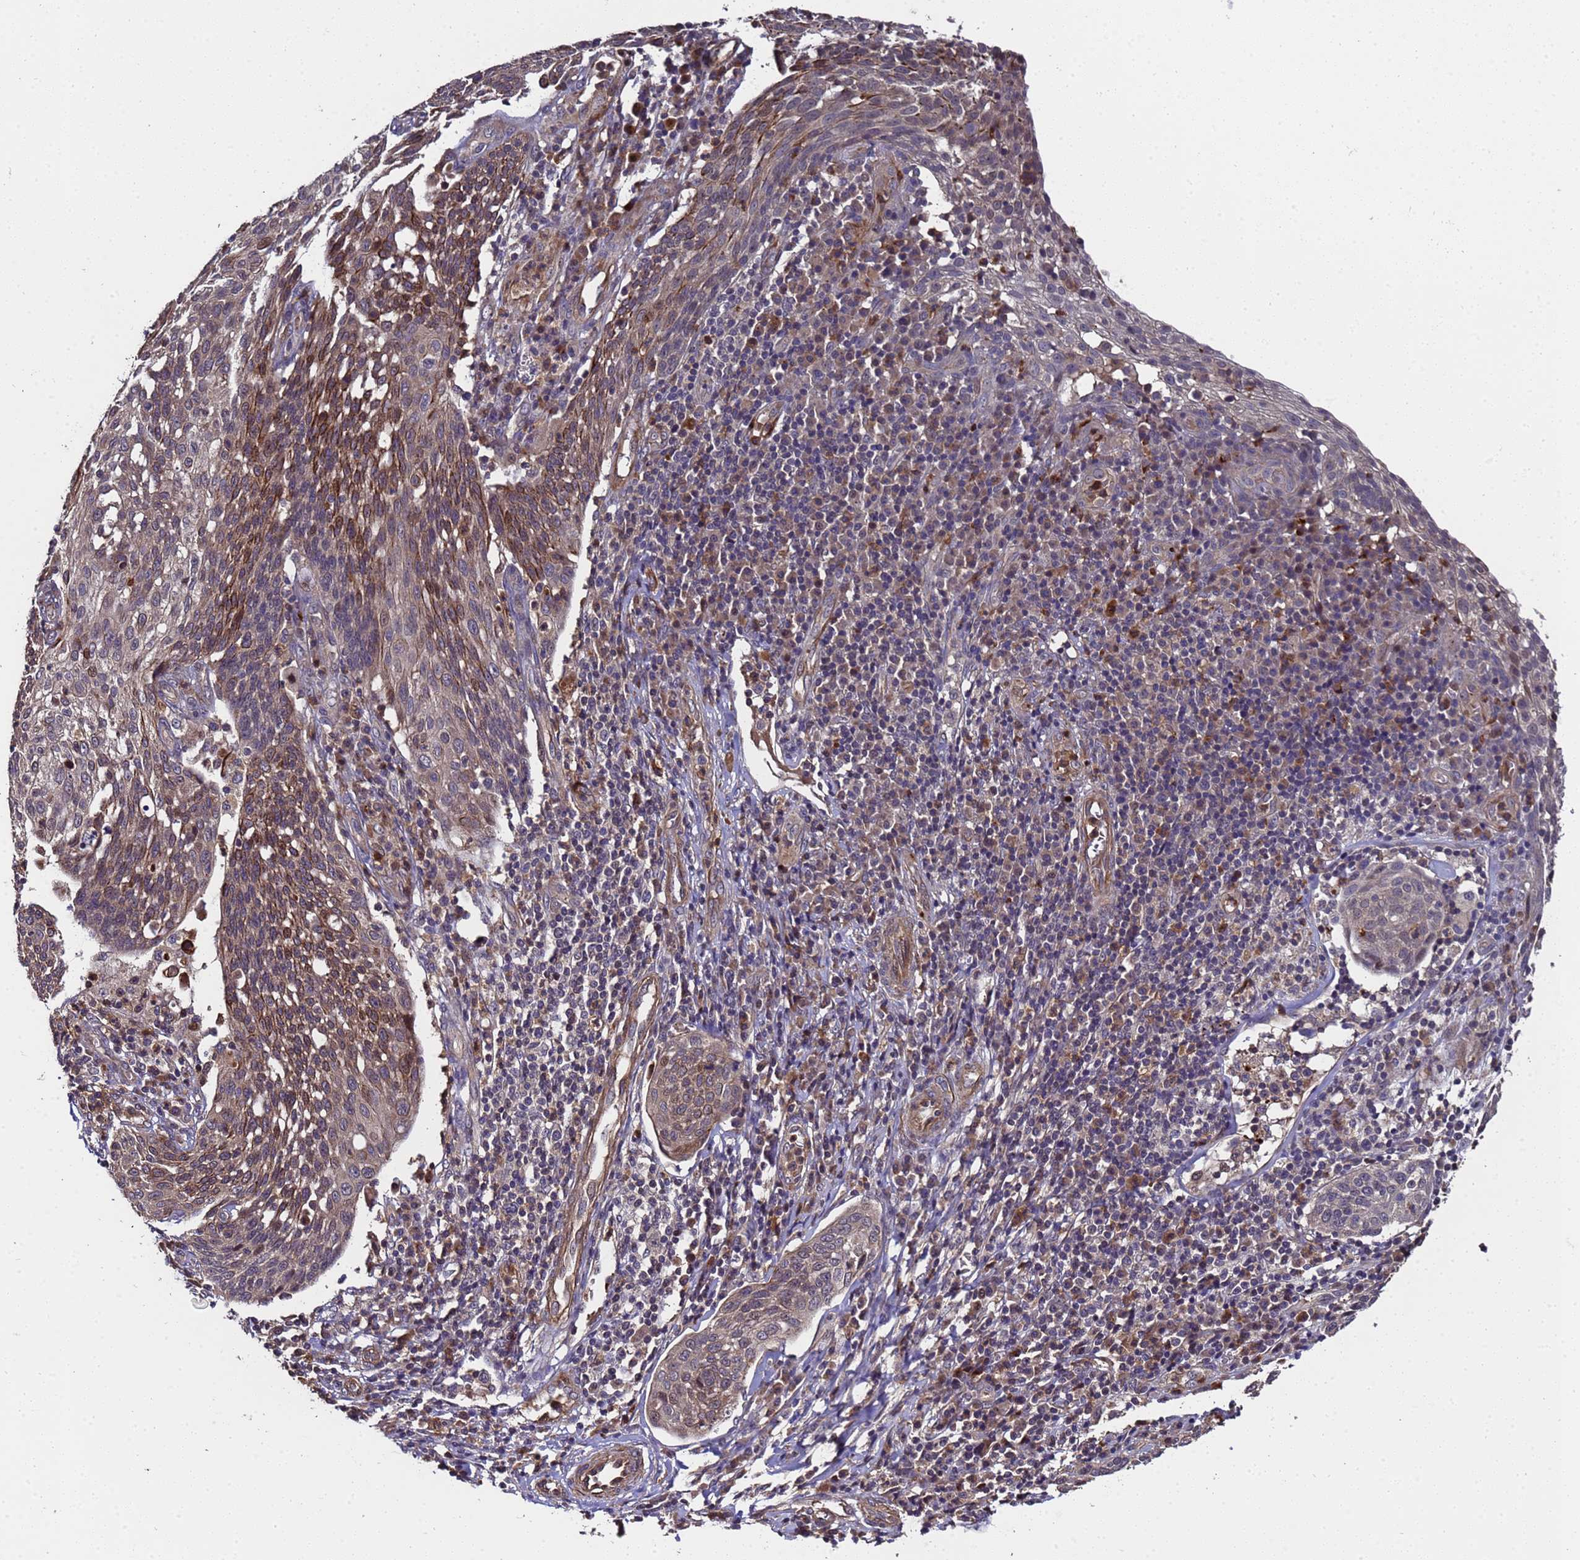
{"staining": {"intensity": "moderate", "quantity": "25%-75%", "location": "cytoplasmic/membranous"}, "tissue": "cervical cancer", "cell_type": "Tumor cells", "image_type": "cancer", "snomed": [{"axis": "morphology", "description": "Squamous cell carcinoma, NOS"}, {"axis": "topography", "description": "Cervix"}], "caption": "IHC of cervical cancer (squamous cell carcinoma) displays medium levels of moderate cytoplasmic/membranous positivity in about 25%-75% of tumor cells. (DAB IHC with brightfield microscopy, high magnification).", "gene": "GSTCD", "patient": {"sex": "female", "age": 34}}